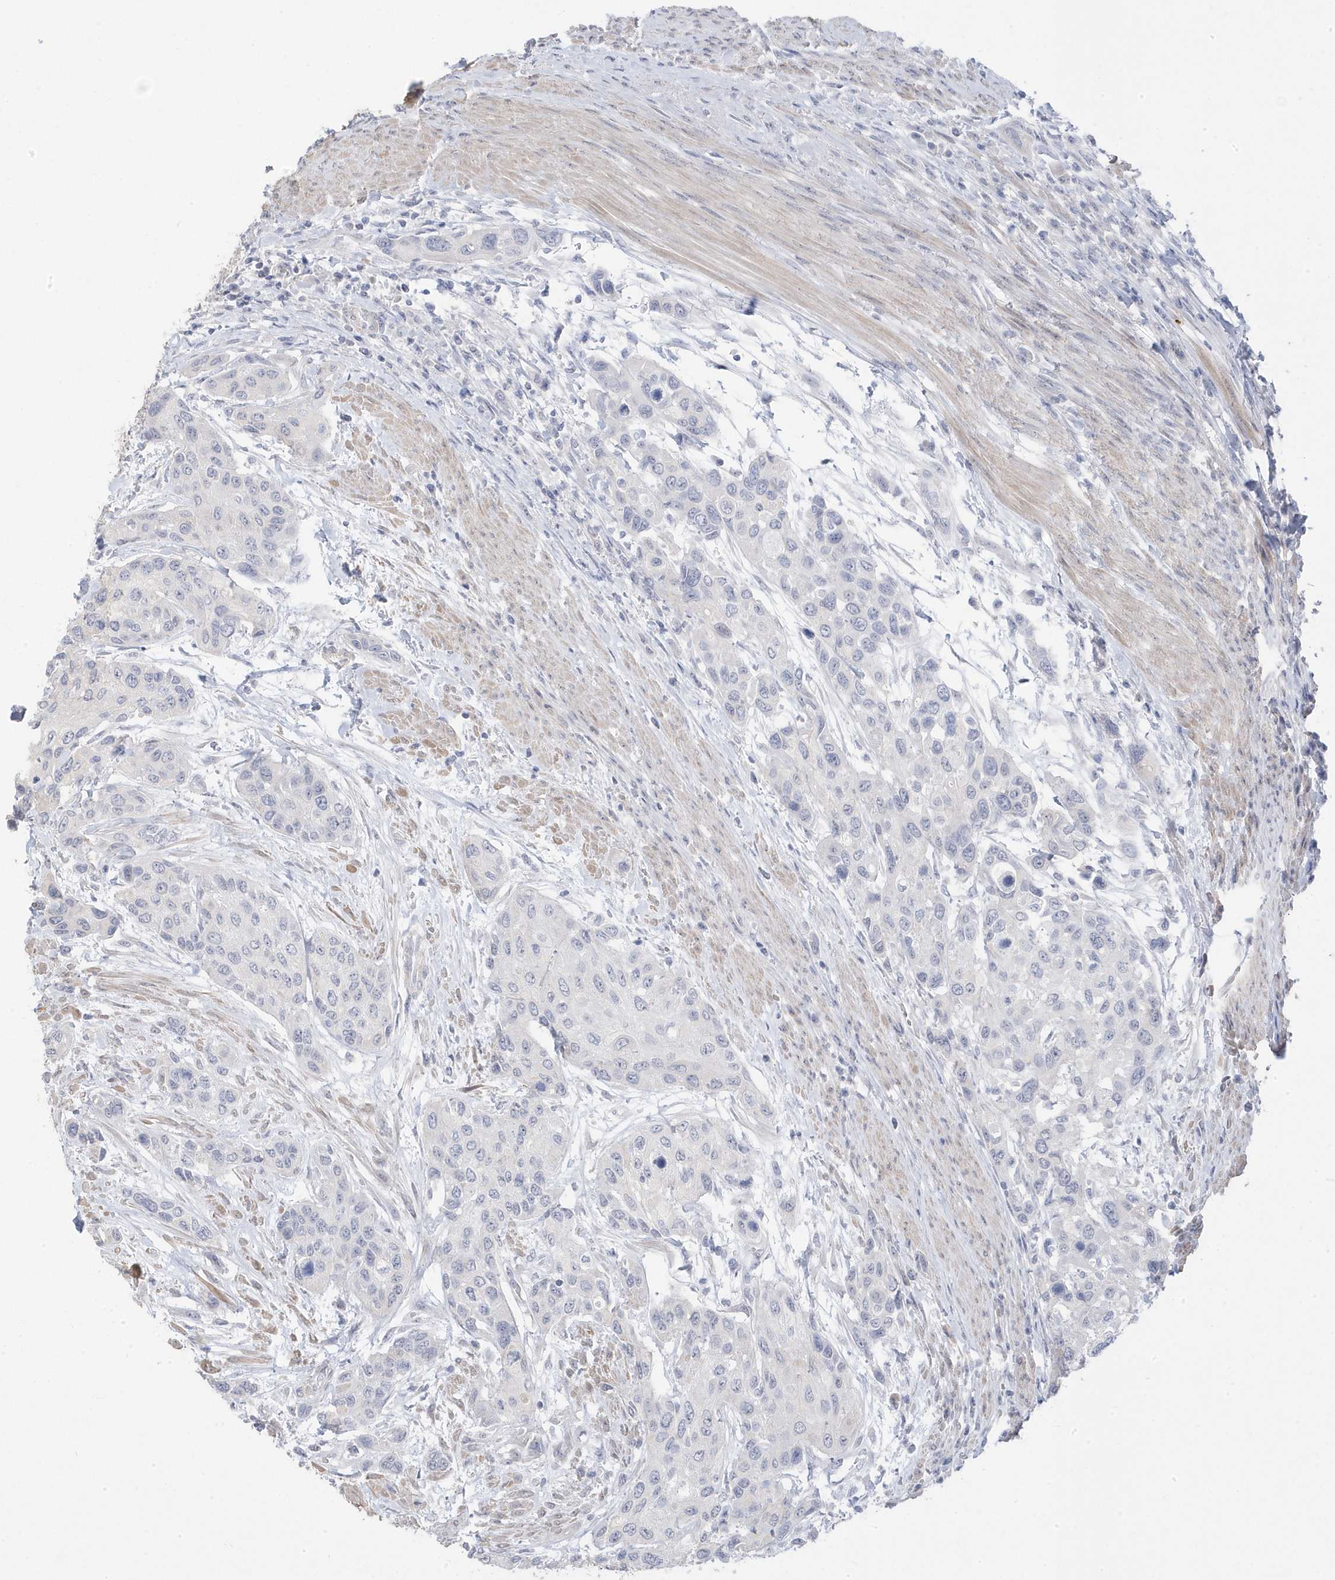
{"staining": {"intensity": "negative", "quantity": "none", "location": "none"}, "tissue": "urothelial cancer", "cell_type": "Tumor cells", "image_type": "cancer", "snomed": [{"axis": "morphology", "description": "Normal tissue, NOS"}, {"axis": "morphology", "description": "Urothelial carcinoma, High grade"}, {"axis": "topography", "description": "Vascular tissue"}, {"axis": "topography", "description": "Urinary bladder"}], "caption": "This micrograph is of urothelial cancer stained with IHC to label a protein in brown with the nuclei are counter-stained blue. There is no staining in tumor cells.", "gene": "GTPBP6", "patient": {"sex": "female", "age": 56}}